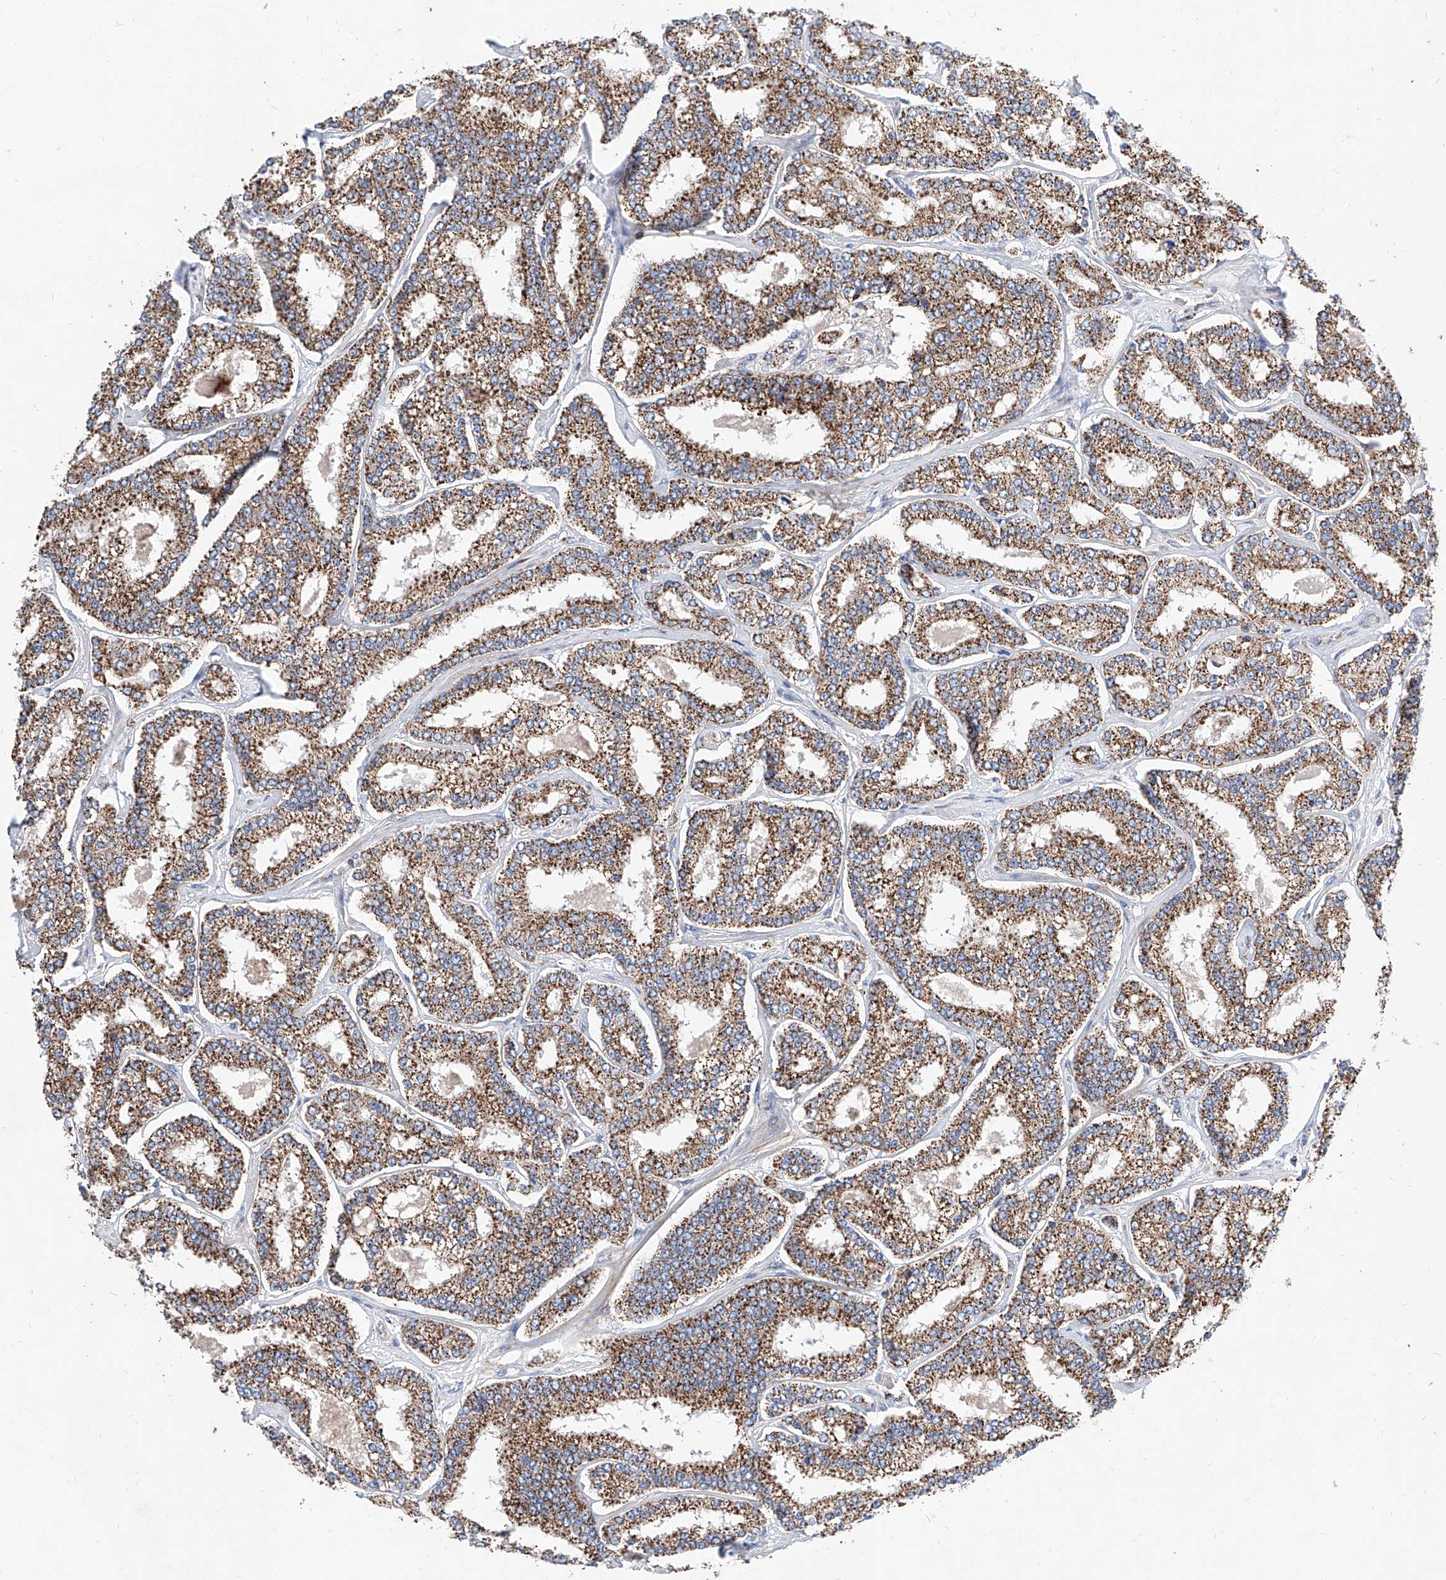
{"staining": {"intensity": "moderate", "quantity": ">75%", "location": "cytoplasmic/membranous"}, "tissue": "prostate cancer", "cell_type": "Tumor cells", "image_type": "cancer", "snomed": [{"axis": "morphology", "description": "Normal tissue, NOS"}, {"axis": "morphology", "description": "Adenocarcinoma, High grade"}, {"axis": "topography", "description": "Prostate"}], "caption": "The histopathology image exhibits staining of prostate cancer, revealing moderate cytoplasmic/membranous protein staining (brown color) within tumor cells.", "gene": "CPNE5", "patient": {"sex": "male", "age": 83}}